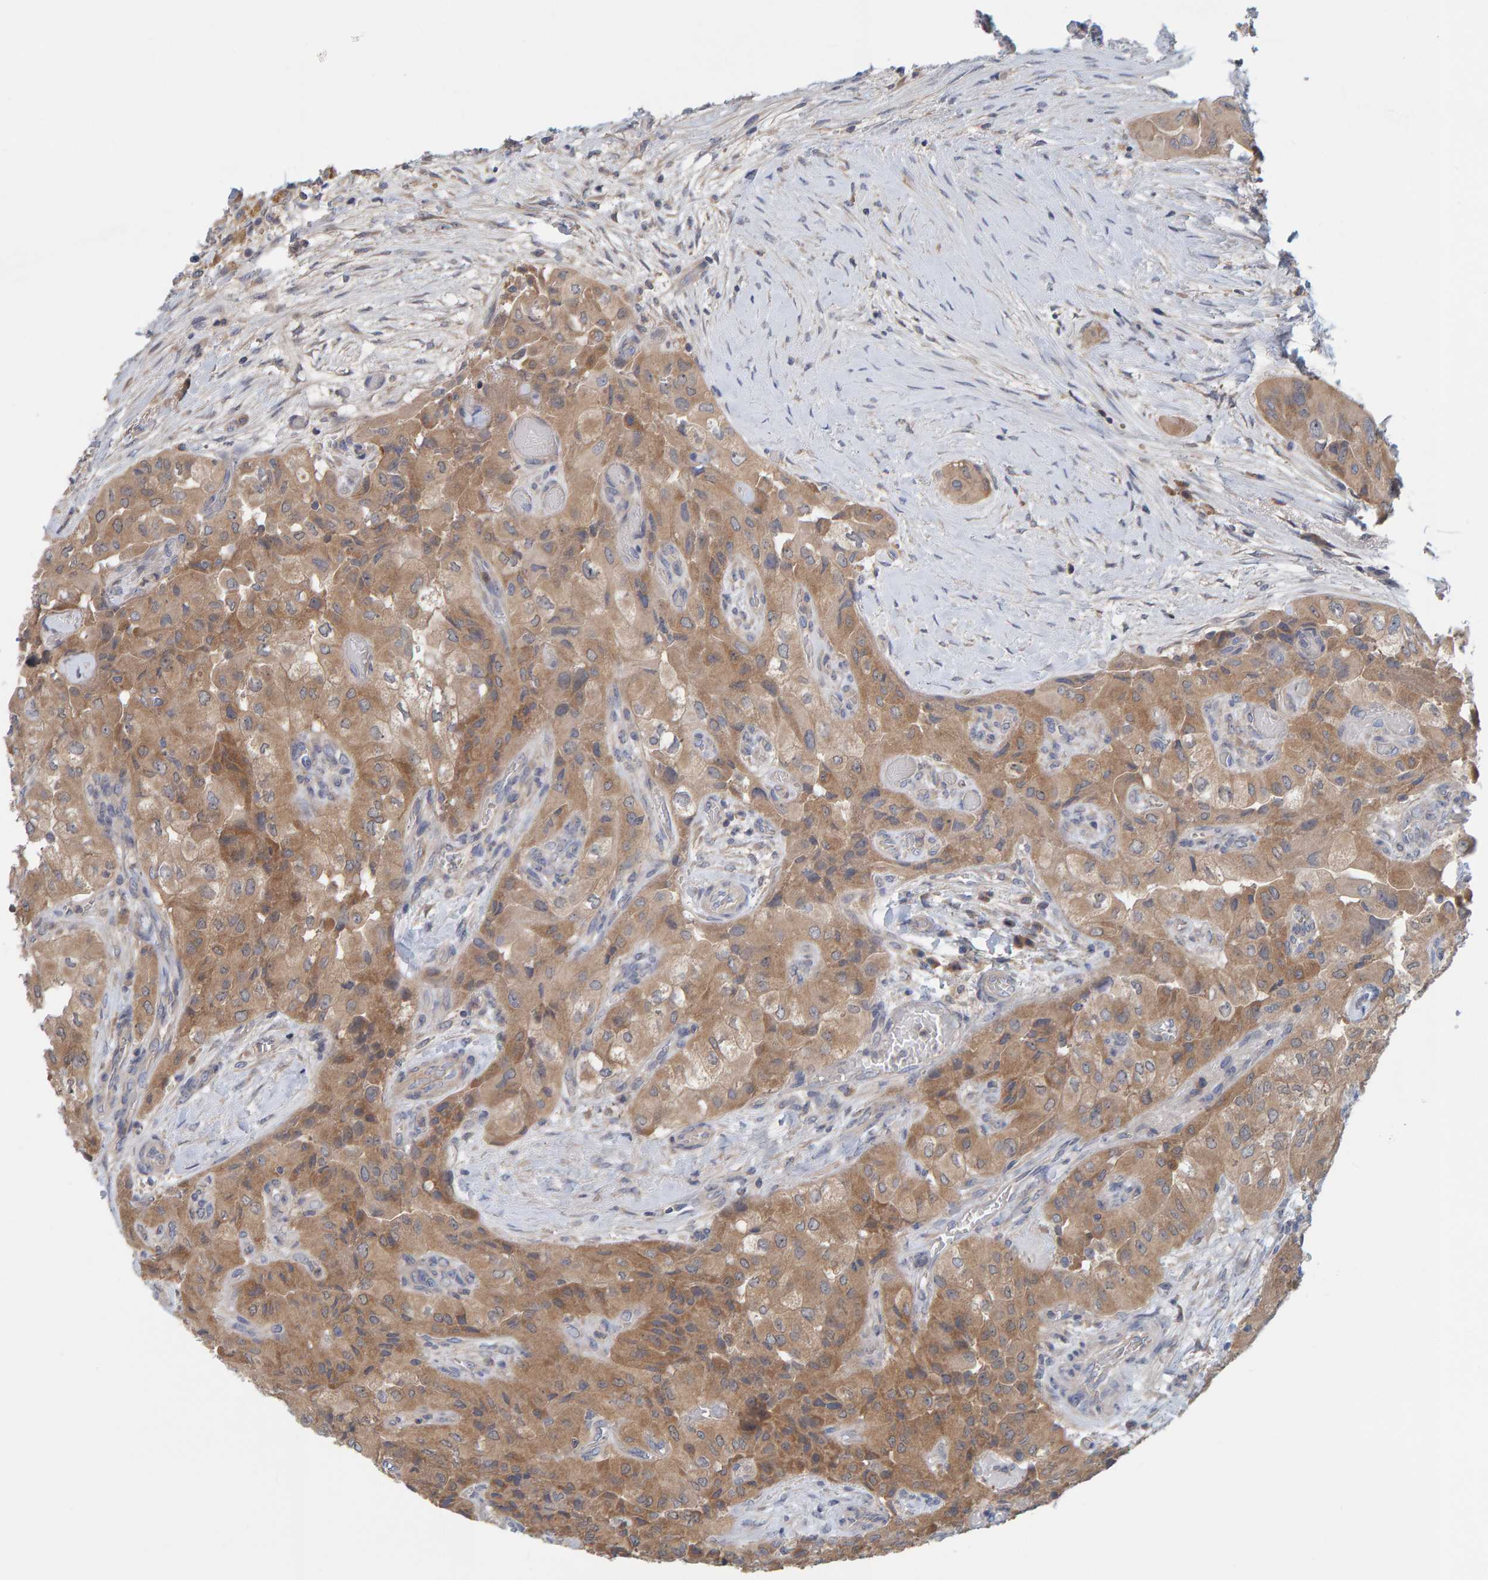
{"staining": {"intensity": "moderate", "quantity": ">75%", "location": "cytoplasmic/membranous"}, "tissue": "thyroid cancer", "cell_type": "Tumor cells", "image_type": "cancer", "snomed": [{"axis": "morphology", "description": "Papillary adenocarcinoma, NOS"}, {"axis": "topography", "description": "Thyroid gland"}], "caption": "Immunohistochemical staining of human papillary adenocarcinoma (thyroid) shows medium levels of moderate cytoplasmic/membranous staining in approximately >75% of tumor cells.", "gene": "TATDN1", "patient": {"sex": "female", "age": 59}}